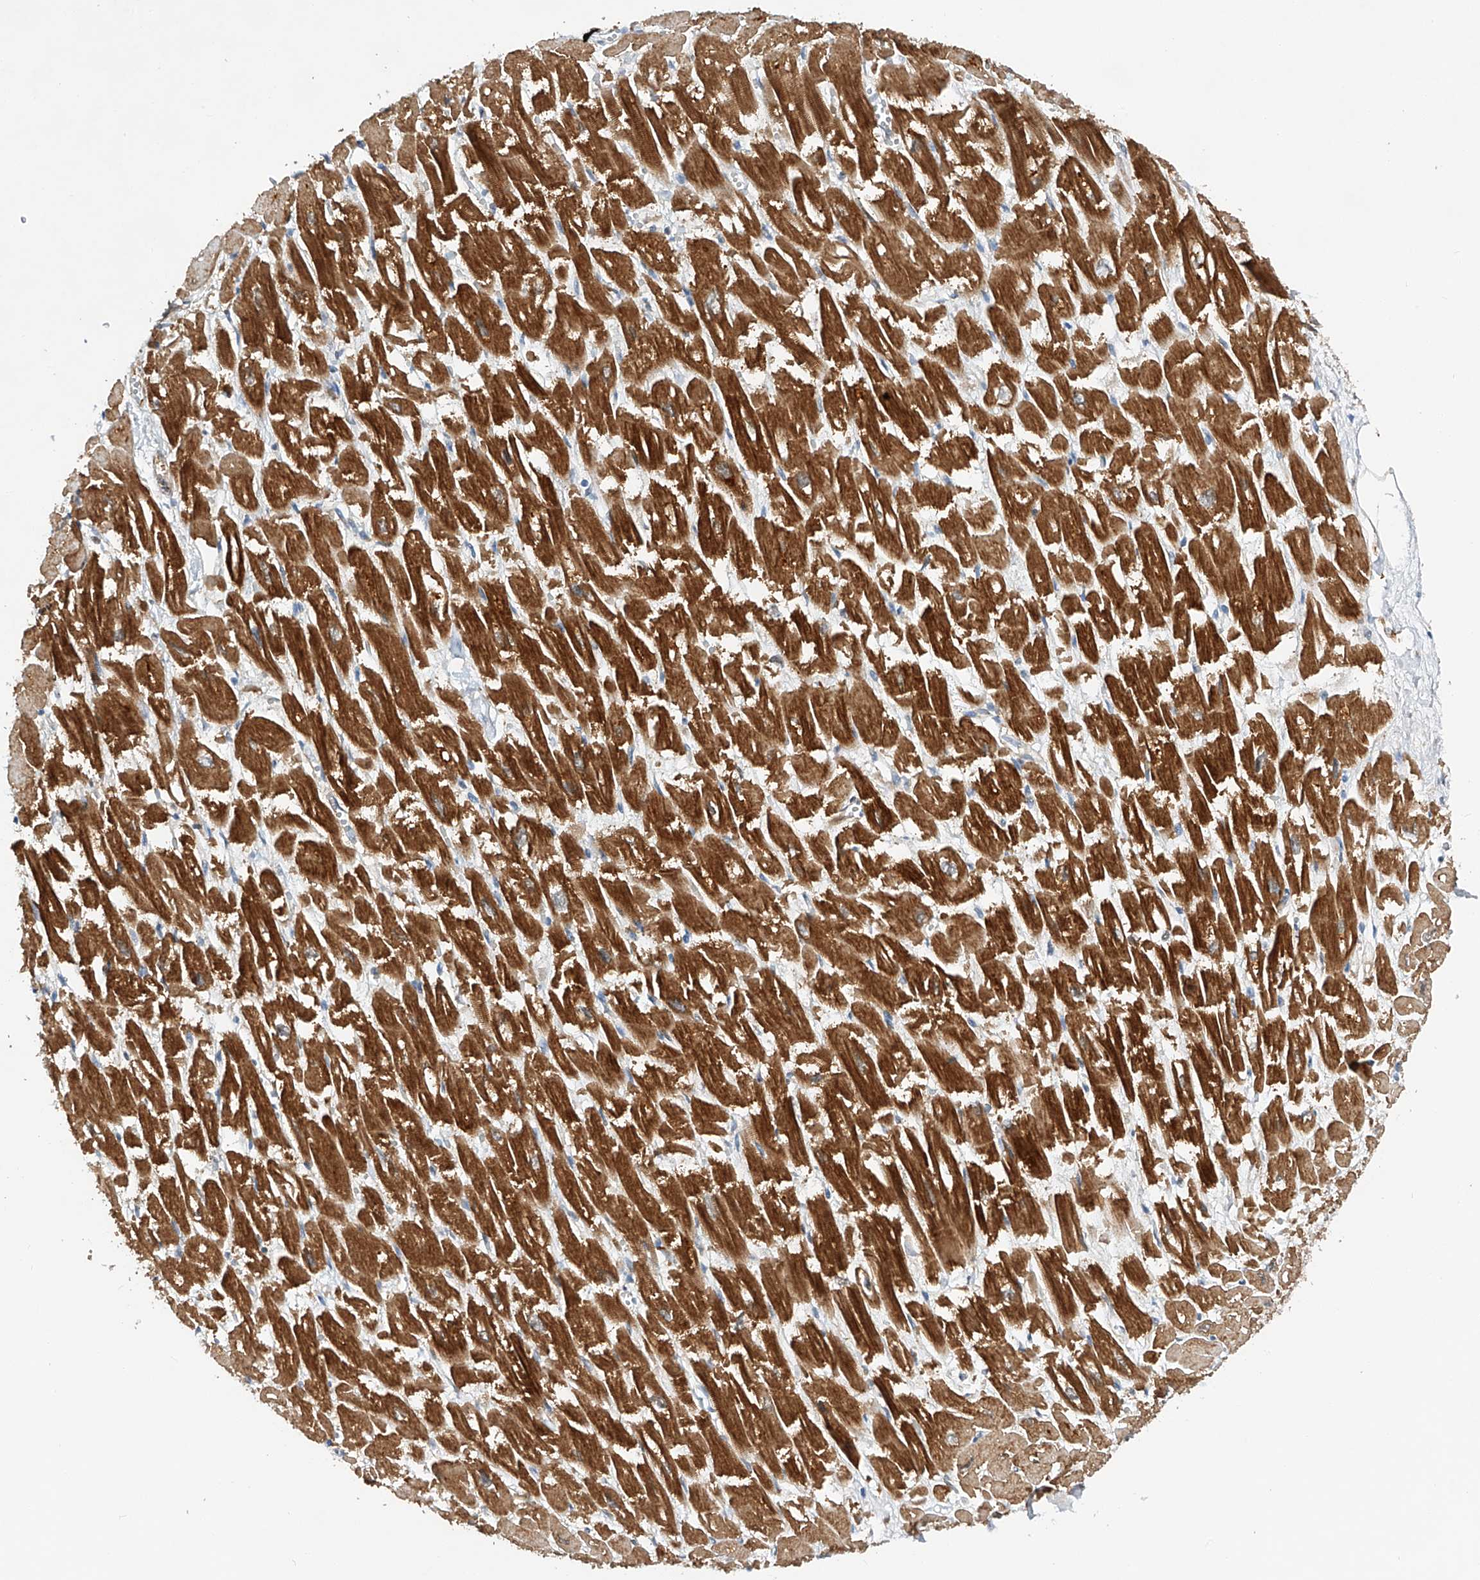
{"staining": {"intensity": "strong", "quantity": ">75%", "location": "cytoplasmic/membranous"}, "tissue": "heart muscle", "cell_type": "Cardiomyocytes", "image_type": "normal", "snomed": [{"axis": "morphology", "description": "Normal tissue, NOS"}, {"axis": "topography", "description": "Heart"}], "caption": "High-magnification brightfield microscopy of normal heart muscle stained with DAB (3,3'-diaminobenzidine) (brown) and counterstained with hematoxylin (blue). cardiomyocytes exhibit strong cytoplasmic/membranous expression is appreciated in about>75% of cells.", "gene": "AMD1", "patient": {"sex": "male", "age": 54}}